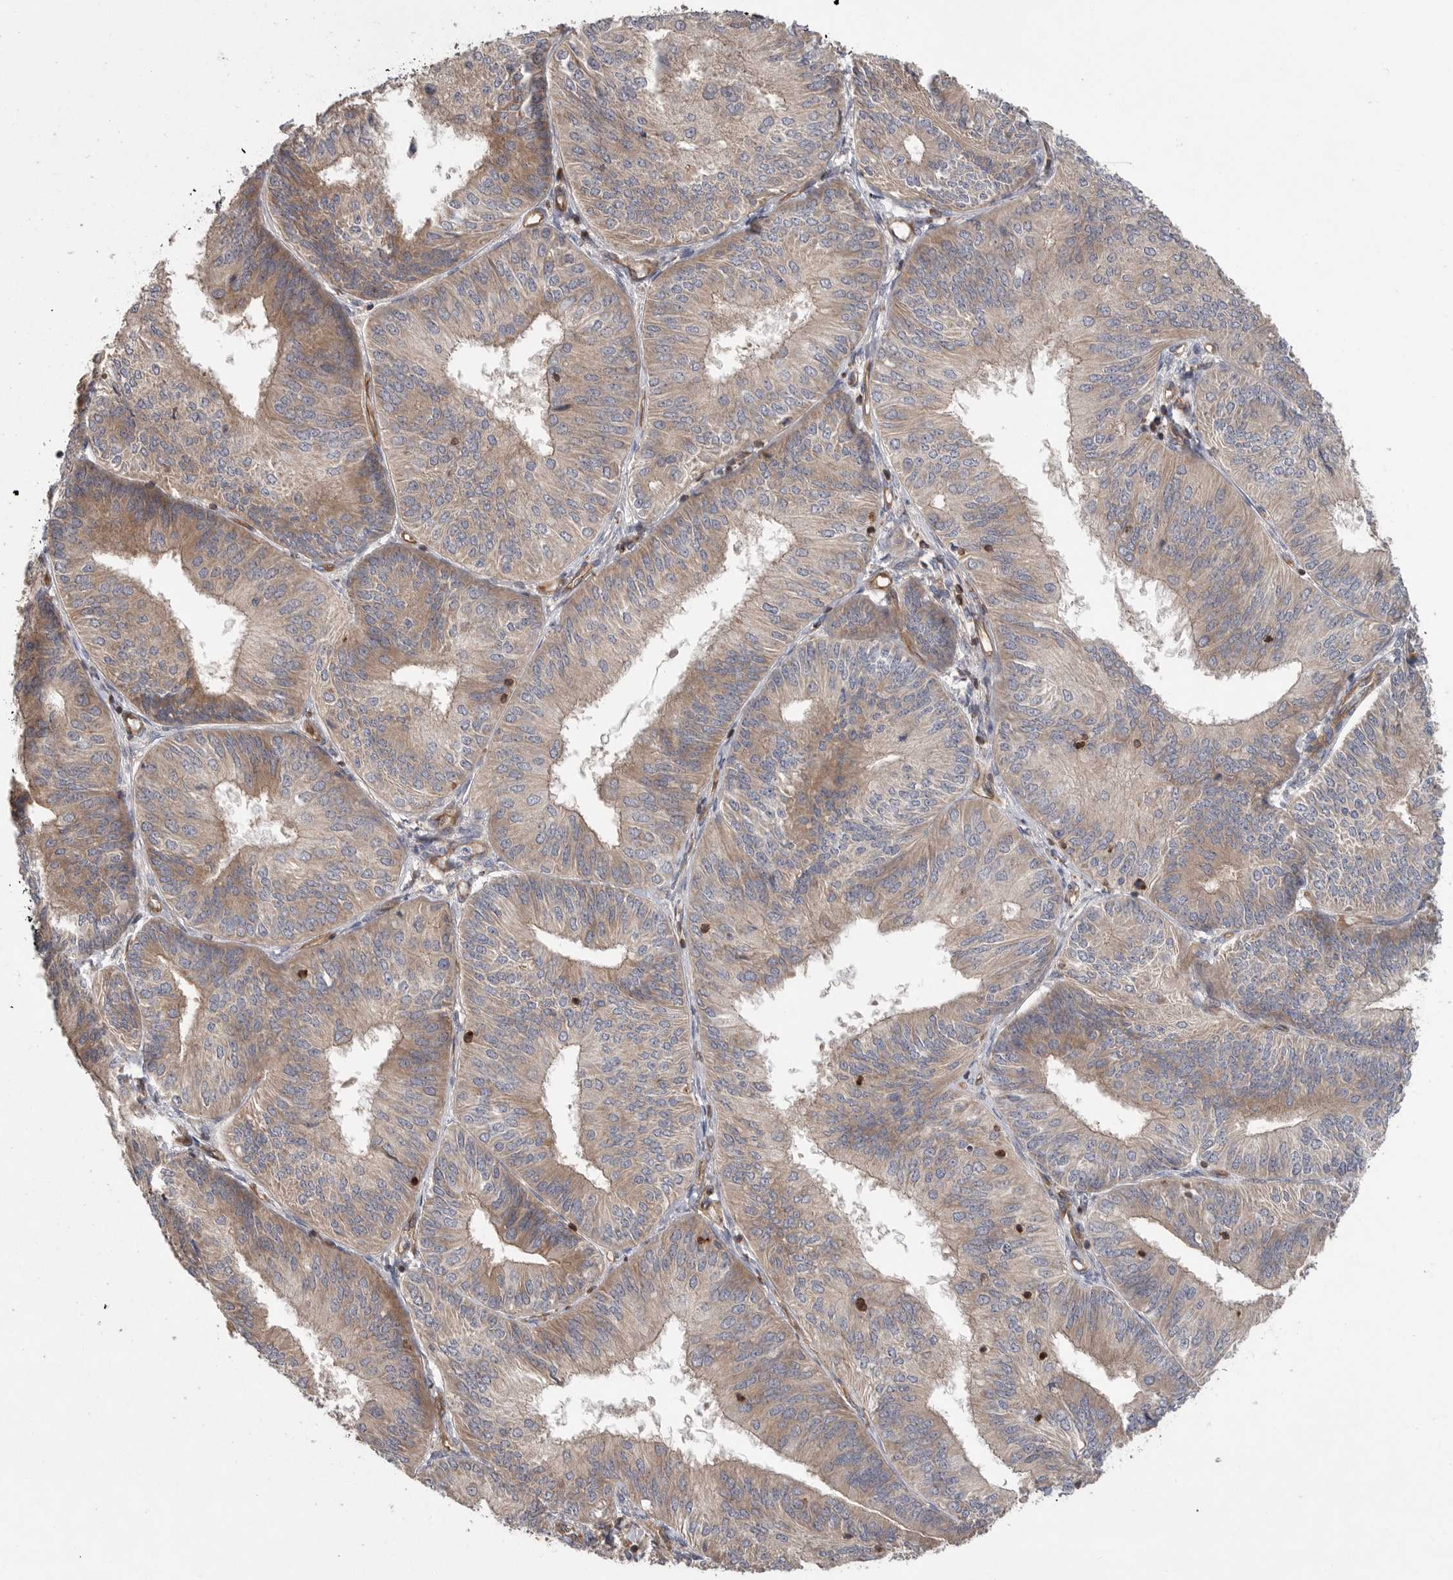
{"staining": {"intensity": "weak", "quantity": ">75%", "location": "cytoplasmic/membranous"}, "tissue": "endometrial cancer", "cell_type": "Tumor cells", "image_type": "cancer", "snomed": [{"axis": "morphology", "description": "Adenocarcinoma, NOS"}, {"axis": "topography", "description": "Endometrium"}], "caption": "Immunohistochemical staining of endometrial adenocarcinoma displays low levels of weak cytoplasmic/membranous protein positivity in approximately >75% of tumor cells. (DAB IHC, brown staining for protein, blue staining for nuclei).", "gene": "PRKCH", "patient": {"sex": "female", "age": 58}}